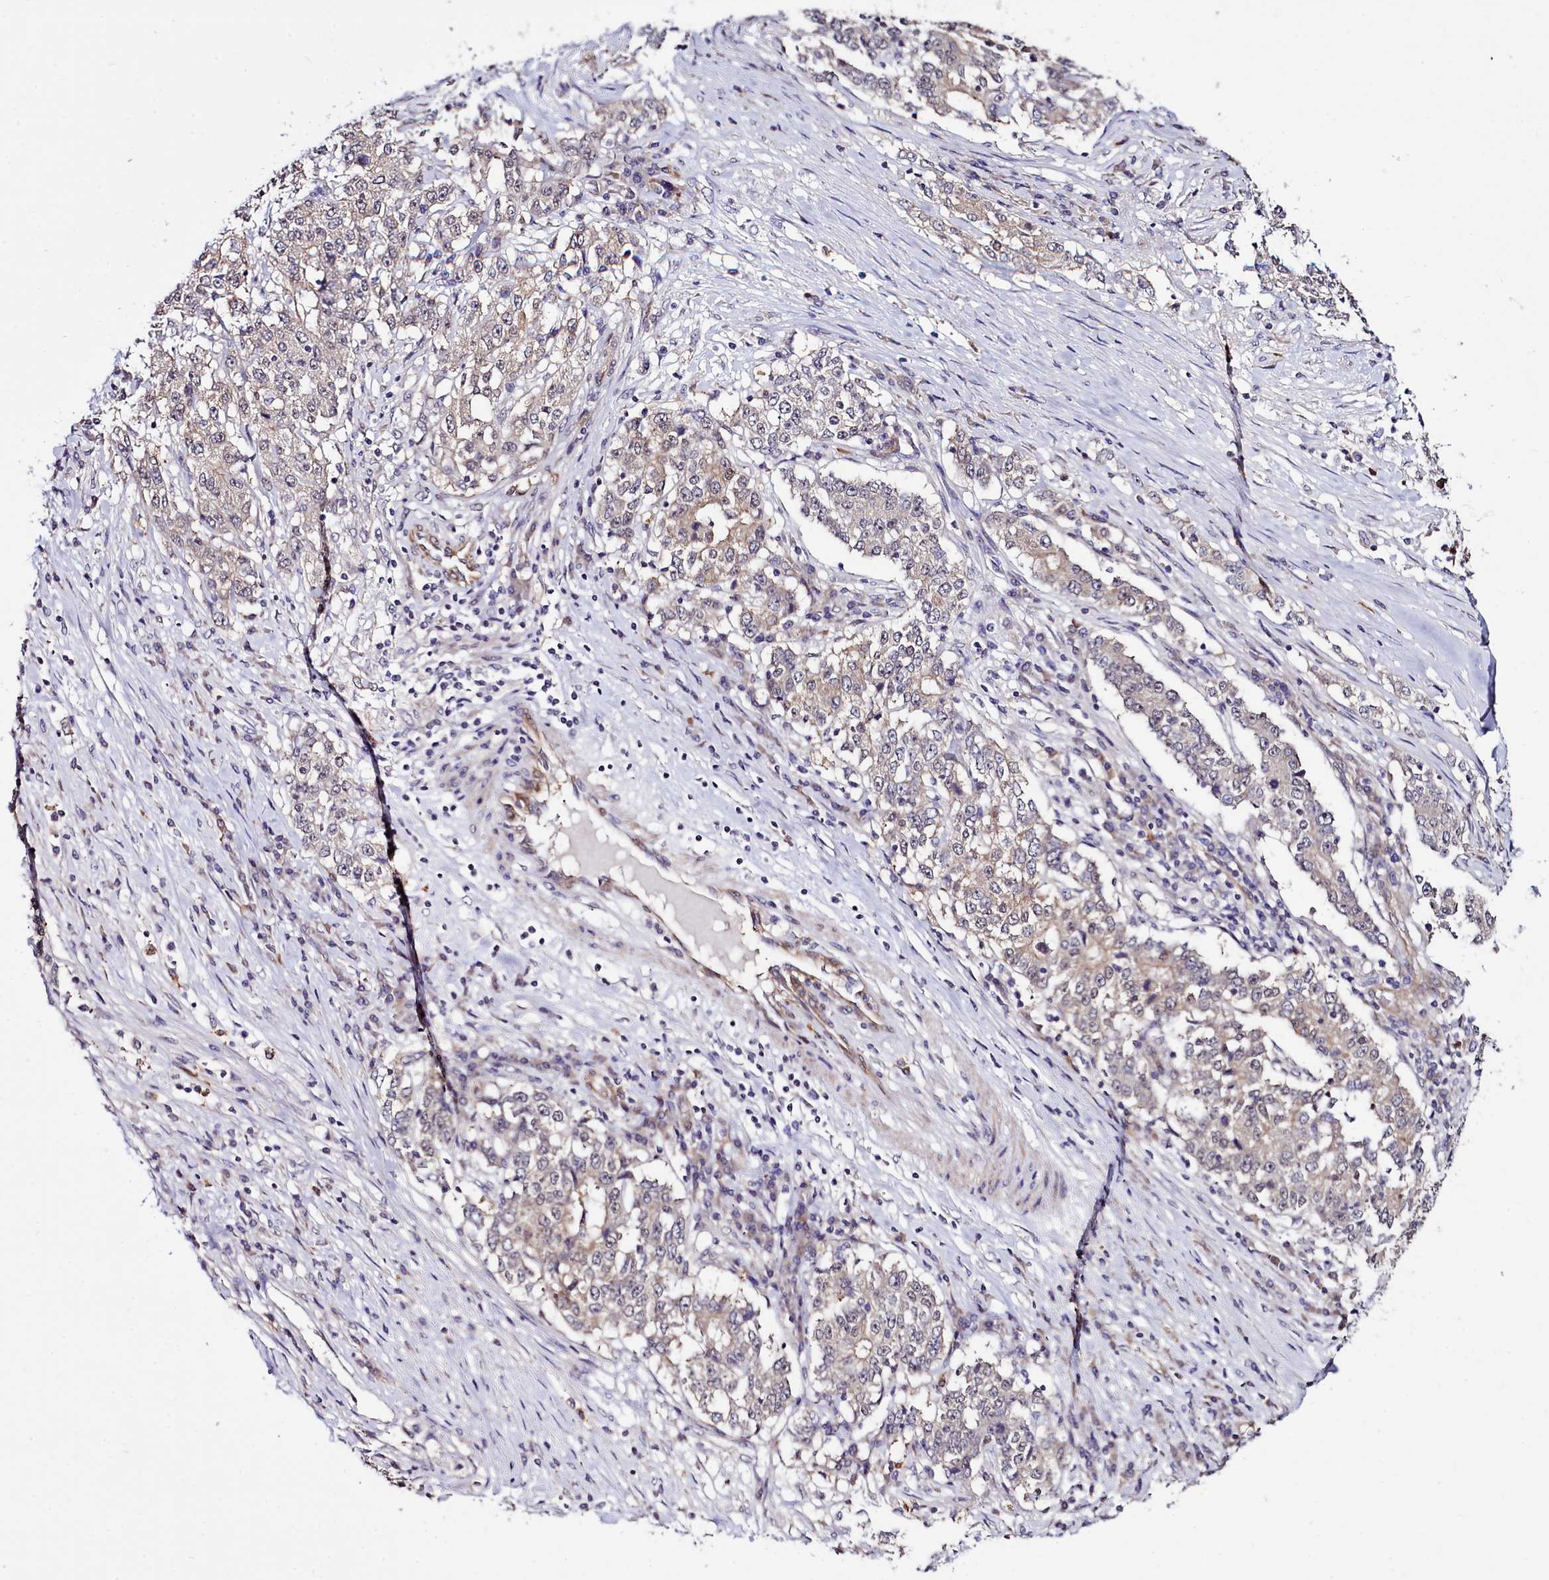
{"staining": {"intensity": "weak", "quantity": "<25%", "location": "cytoplasmic/membranous"}, "tissue": "stomach cancer", "cell_type": "Tumor cells", "image_type": "cancer", "snomed": [{"axis": "morphology", "description": "Adenocarcinoma, NOS"}, {"axis": "topography", "description": "Stomach"}], "caption": "A histopathology image of stomach cancer stained for a protein shows no brown staining in tumor cells.", "gene": "BCAR1", "patient": {"sex": "male", "age": 59}}